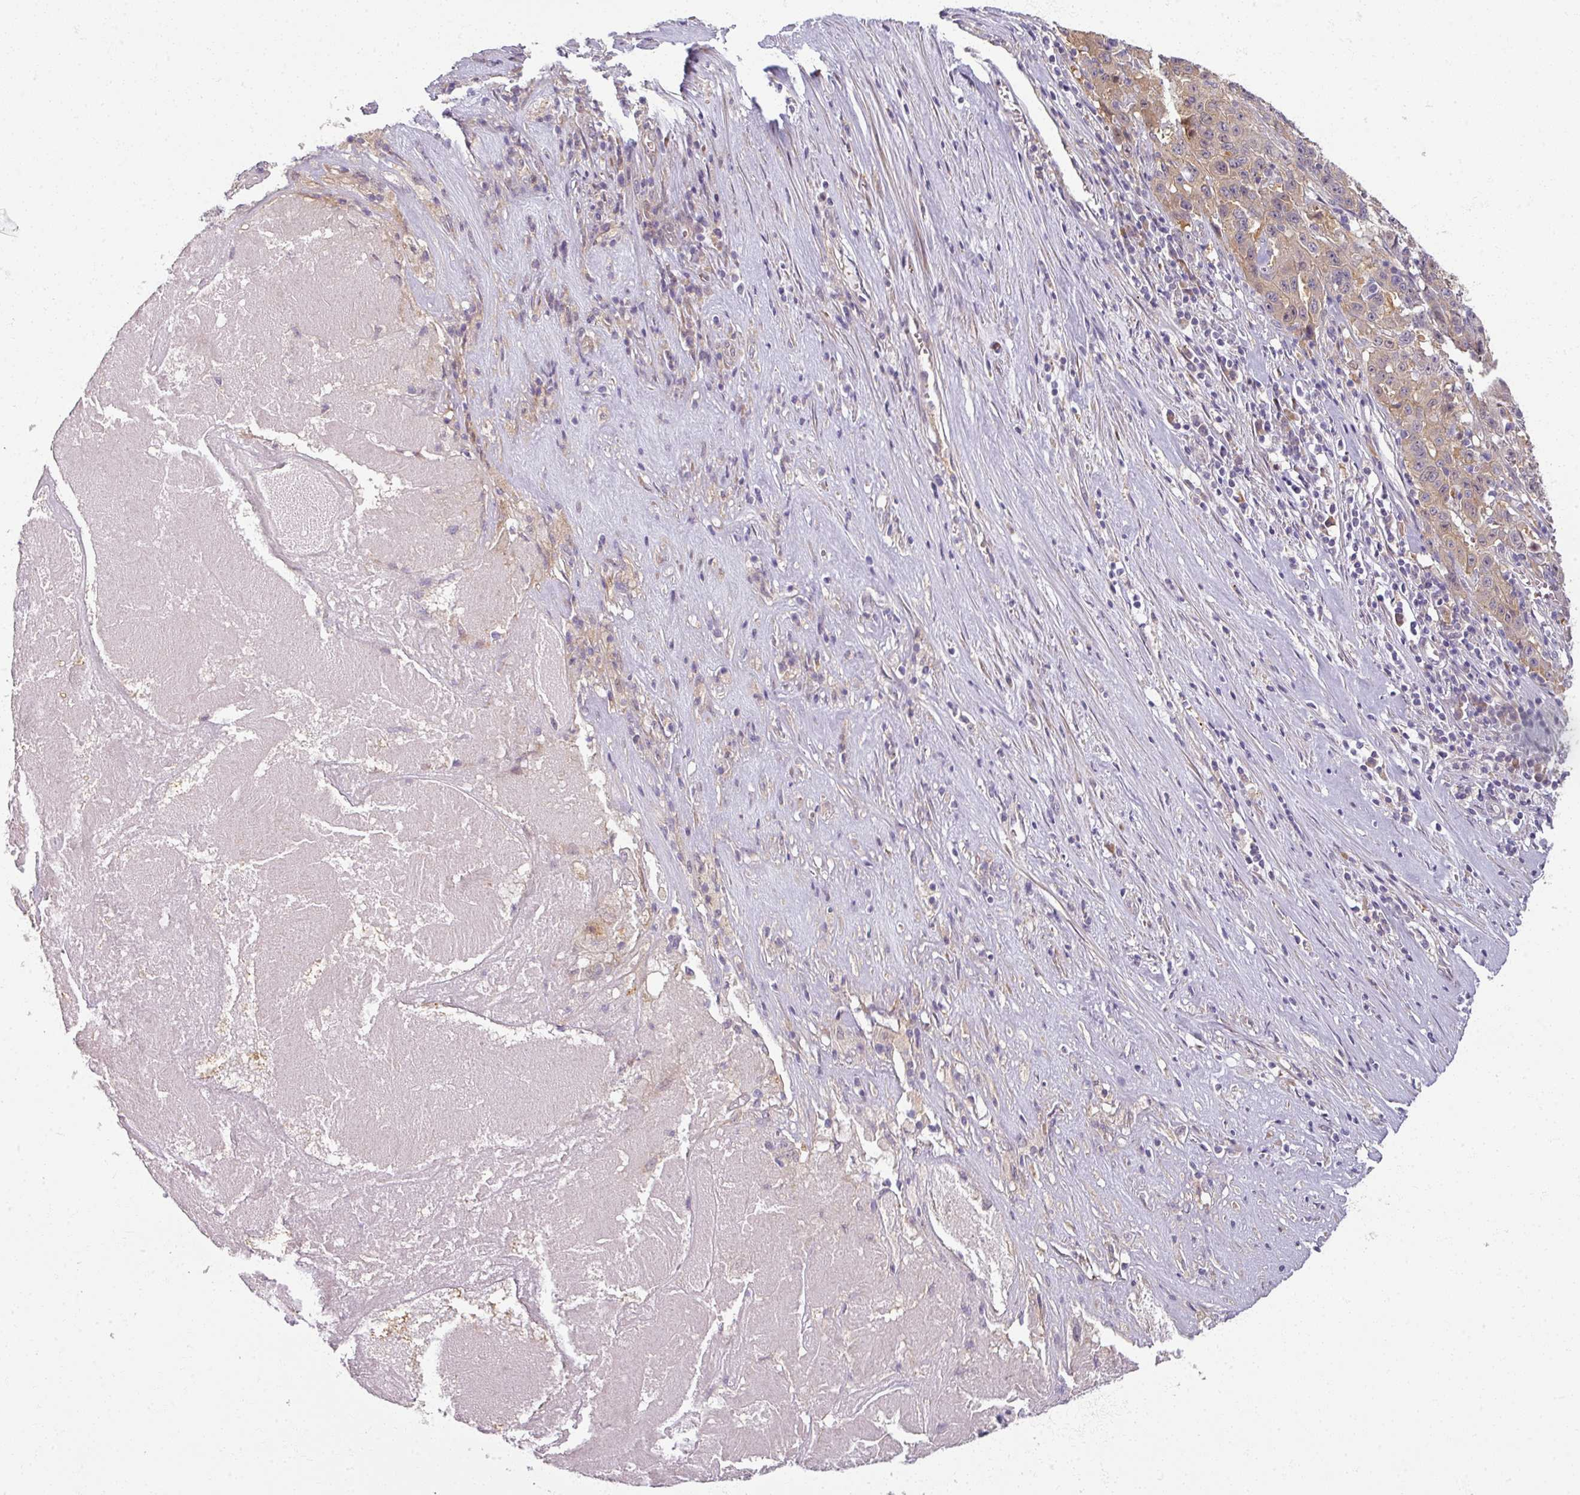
{"staining": {"intensity": "weak", "quantity": "25%-75%", "location": "cytoplasmic/membranous"}, "tissue": "pancreatic cancer", "cell_type": "Tumor cells", "image_type": "cancer", "snomed": [{"axis": "morphology", "description": "Adenocarcinoma, NOS"}, {"axis": "topography", "description": "Pancreas"}], "caption": "Immunohistochemistry staining of pancreatic cancer (adenocarcinoma), which exhibits low levels of weak cytoplasmic/membranous staining in about 25%-75% of tumor cells indicating weak cytoplasmic/membranous protein positivity. The staining was performed using DAB (brown) for protein detection and nuclei were counterstained in hematoxylin (blue).", "gene": "MYMK", "patient": {"sex": "male", "age": 63}}